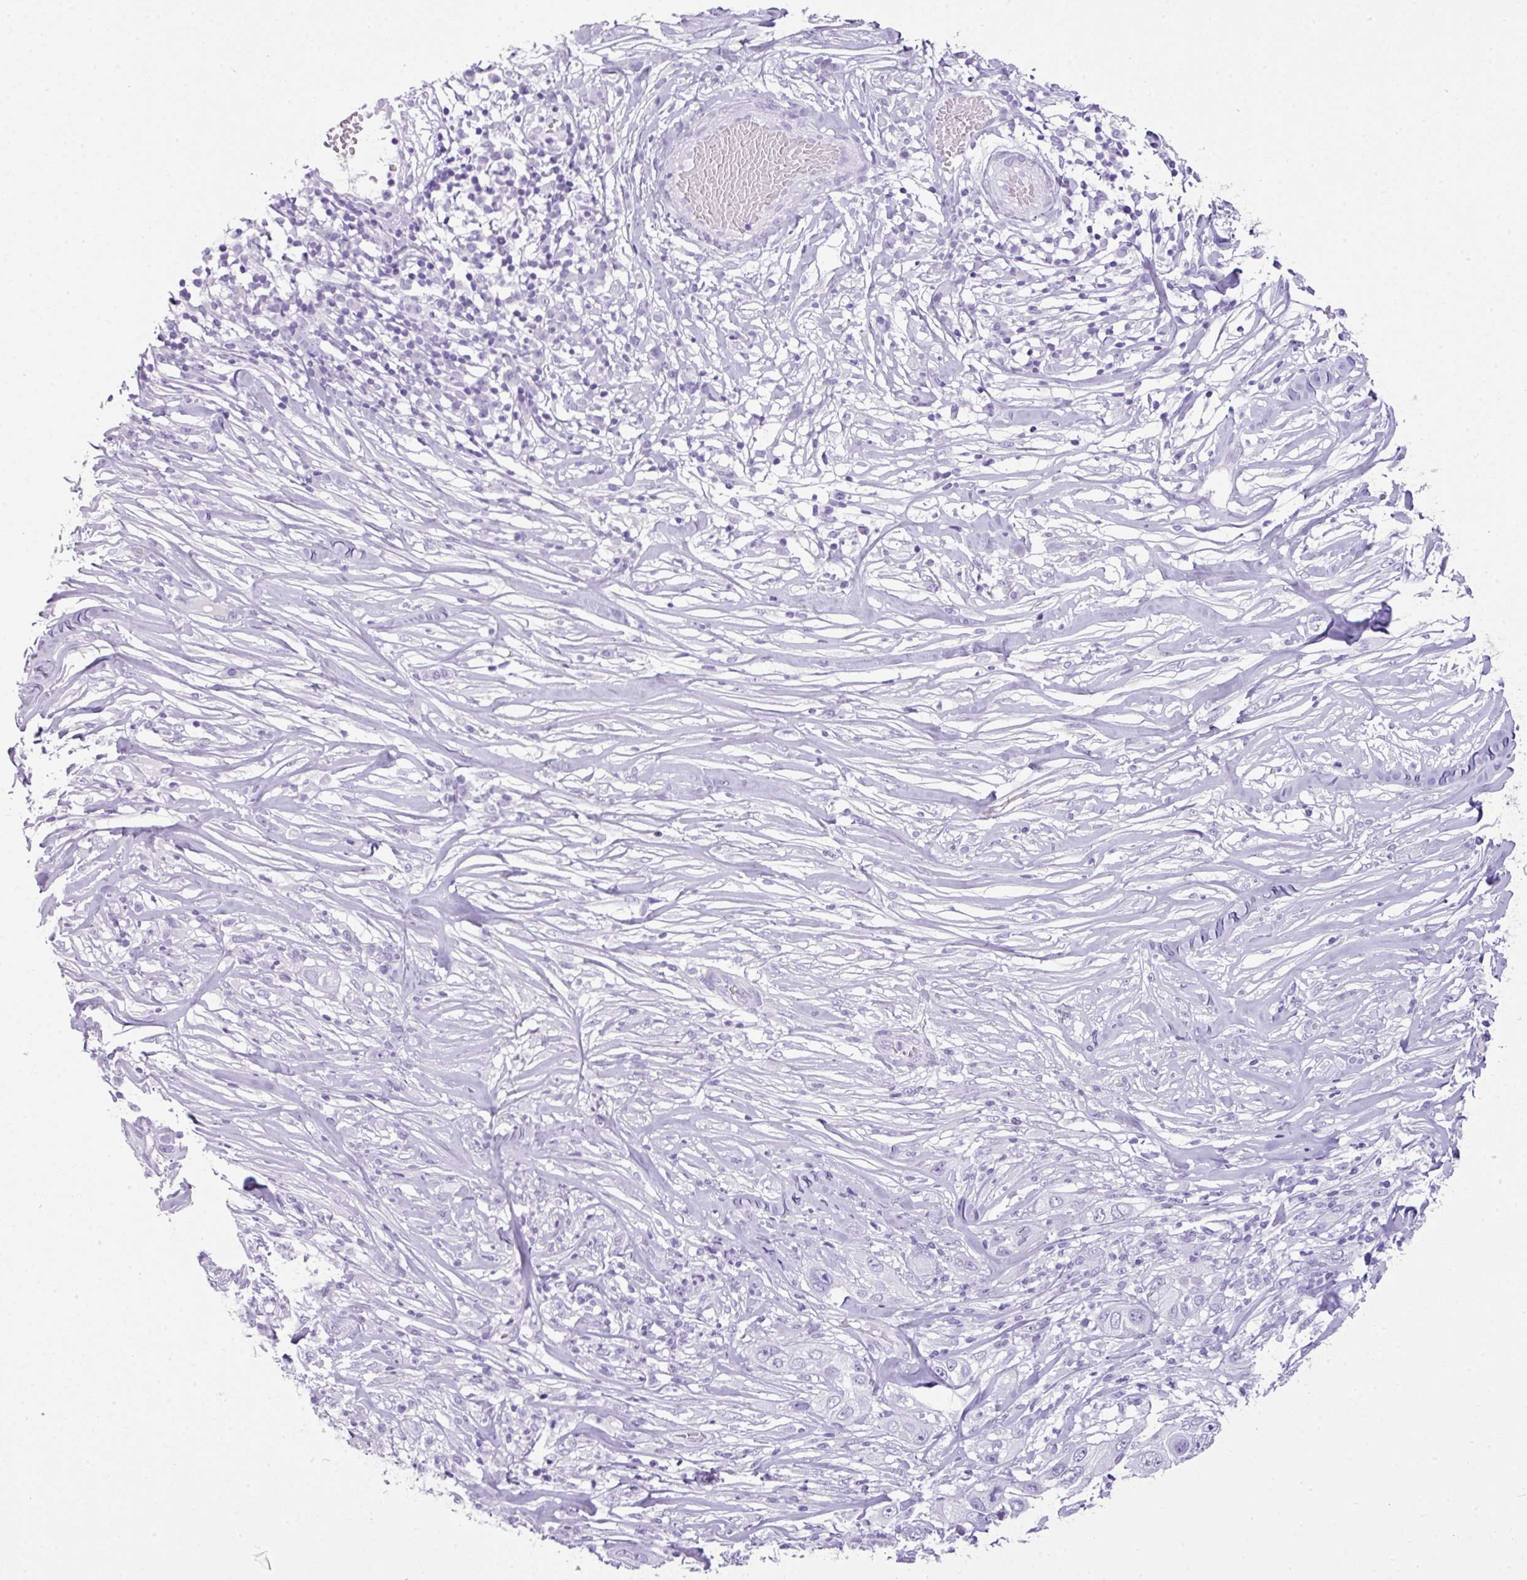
{"staining": {"intensity": "negative", "quantity": "none", "location": "none"}, "tissue": "skin cancer", "cell_type": "Tumor cells", "image_type": "cancer", "snomed": [{"axis": "morphology", "description": "Squamous cell carcinoma, NOS"}, {"axis": "topography", "description": "Skin"}], "caption": "IHC histopathology image of neoplastic tissue: human skin cancer stained with DAB (3,3'-diaminobenzidine) exhibits no significant protein positivity in tumor cells.", "gene": "TNP1", "patient": {"sex": "female", "age": 44}}